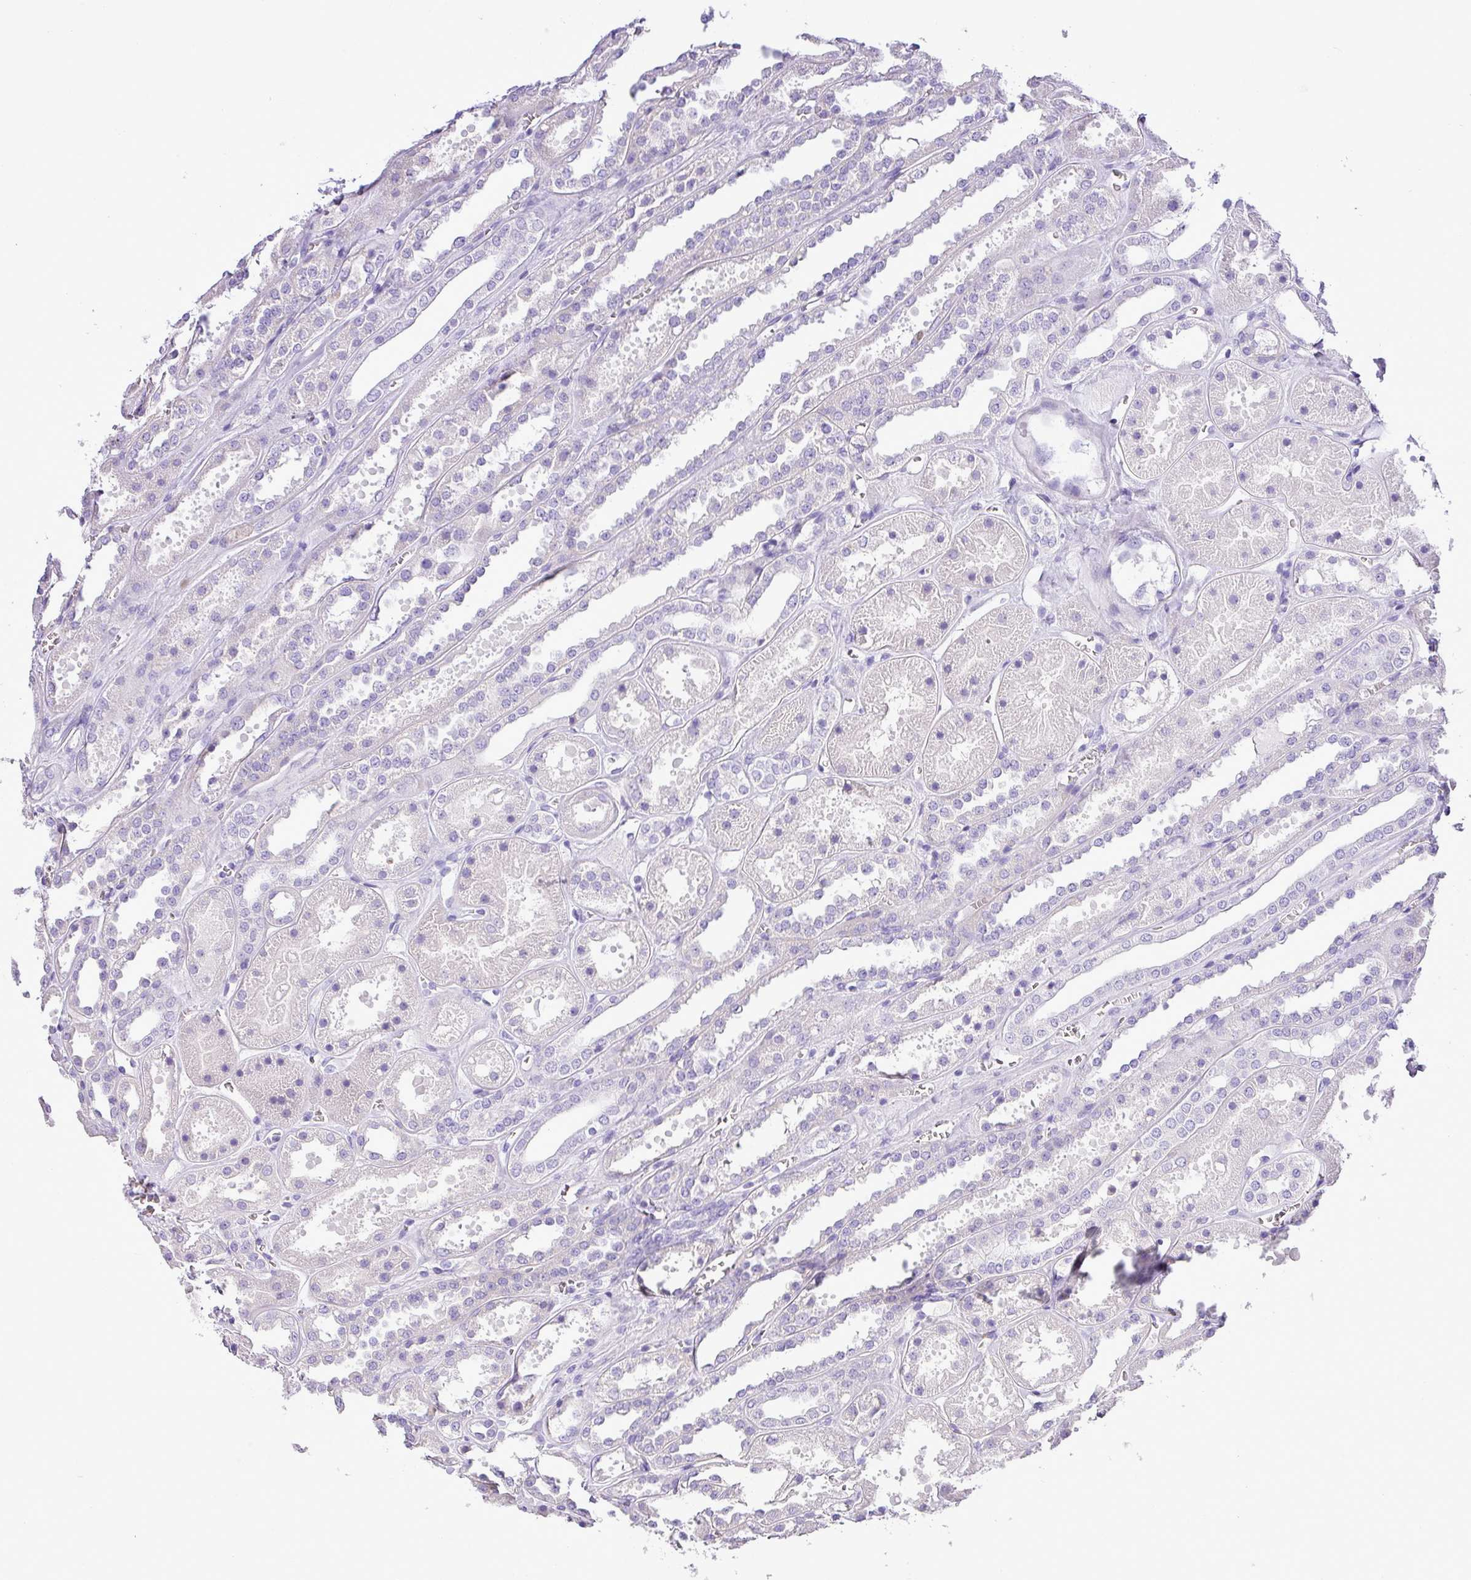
{"staining": {"intensity": "negative", "quantity": "none", "location": "none"}, "tissue": "kidney", "cell_type": "Cells in glomeruli", "image_type": "normal", "snomed": [{"axis": "morphology", "description": "Normal tissue, NOS"}, {"axis": "topography", "description": "Kidney"}], "caption": "Cells in glomeruli are negative for brown protein staining in unremarkable kidney. (DAB (3,3'-diaminobenzidine) IHC, high magnification).", "gene": "ZNF334", "patient": {"sex": "female", "age": 41}}